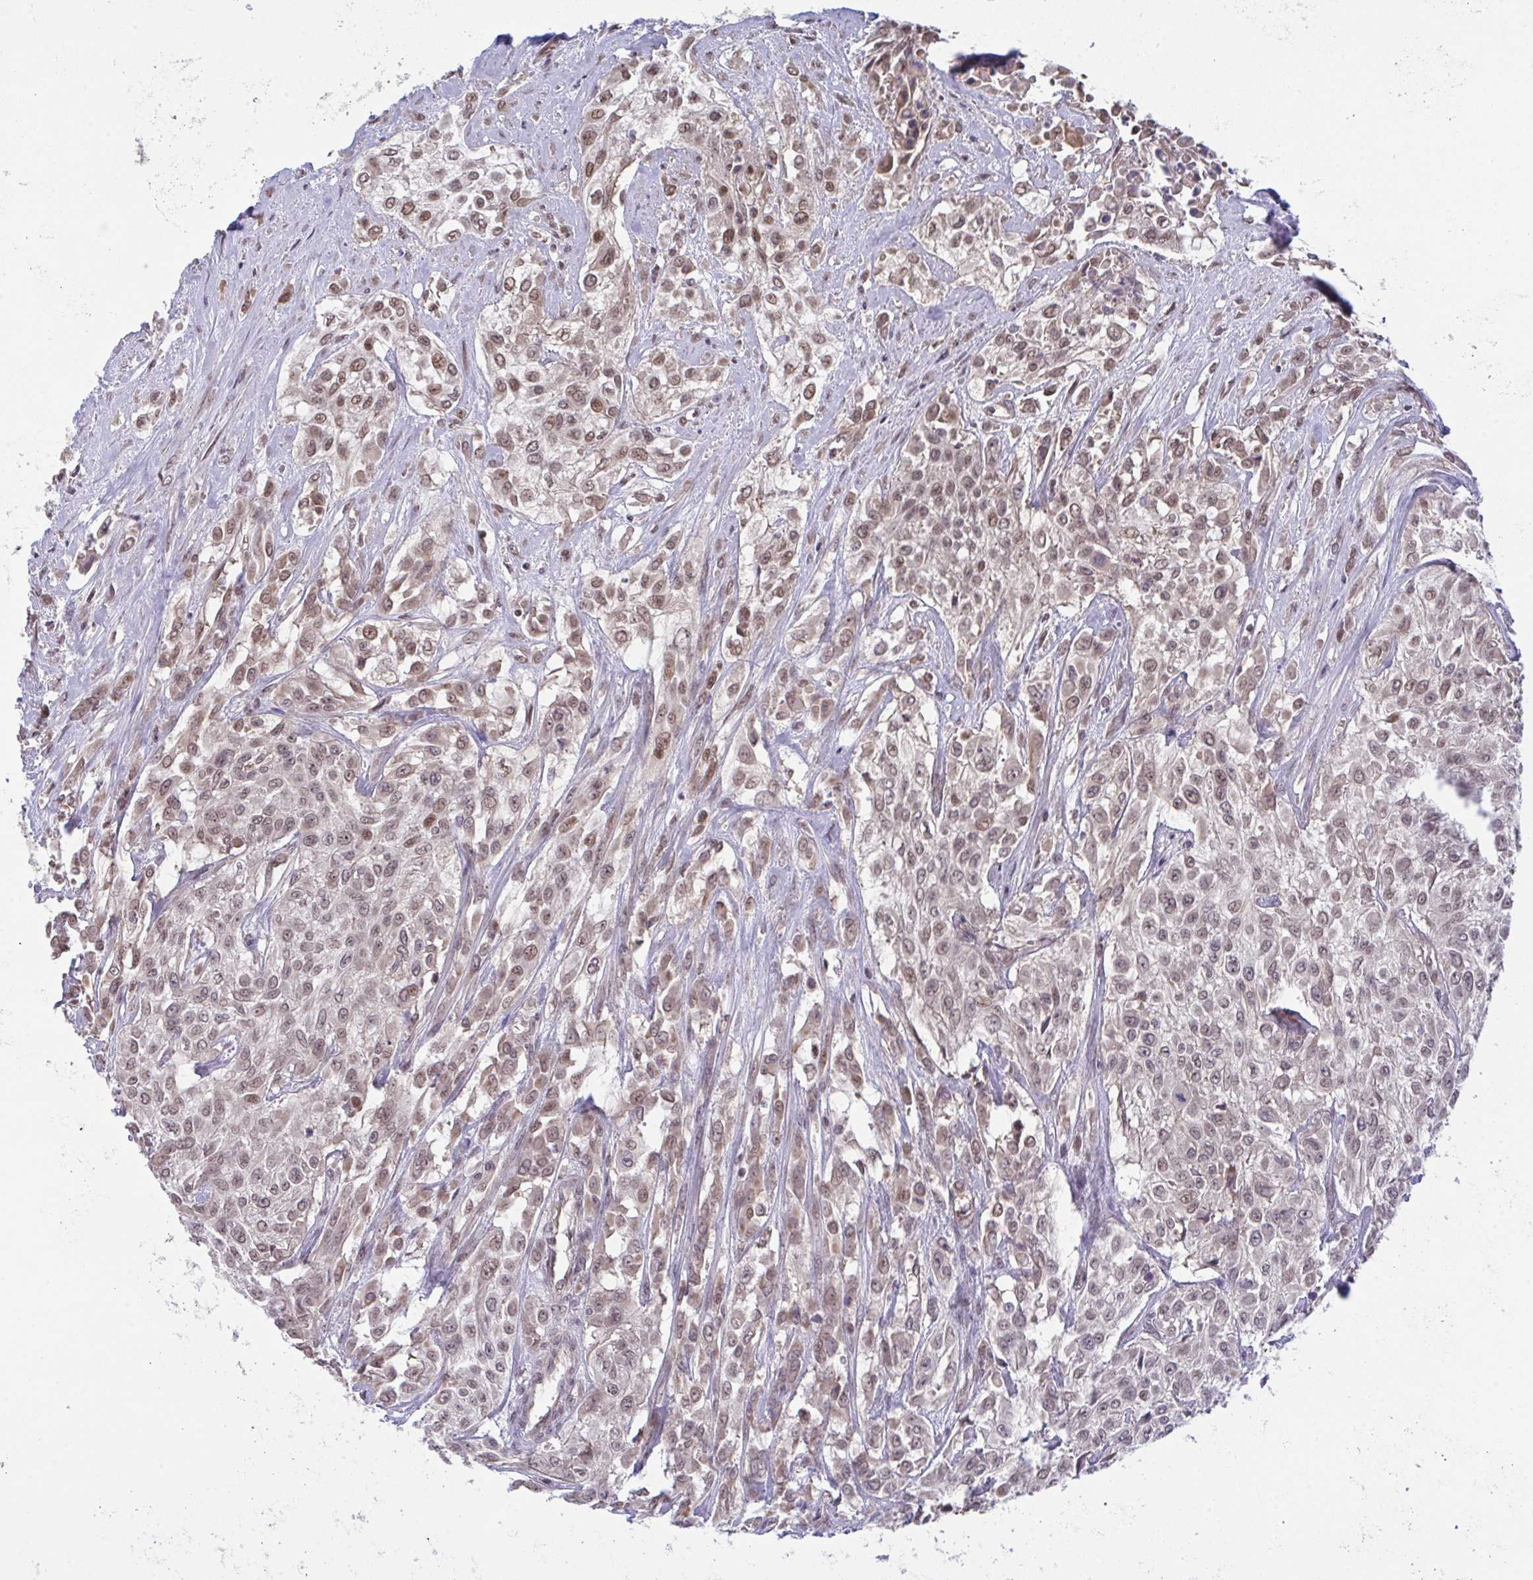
{"staining": {"intensity": "moderate", "quantity": ">75%", "location": "nuclear"}, "tissue": "urothelial cancer", "cell_type": "Tumor cells", "image_type": "cancer", "snomed": [{"axis": "morphology", "description": "Urothelial carcinoma, High grade"}, {"axis": "topography", "description": "Urinary bladder"}], "caption": "Protein staining of urothelial cancer tissue shows moderate nuclear expression in about >75% of tumor cells. (DAB (3,3'-diaminobenzidine) IHC with brightfield microscopy, high magnification).", "gene": "C9orf64", "patient": {"sex": "male", "age": 57}}